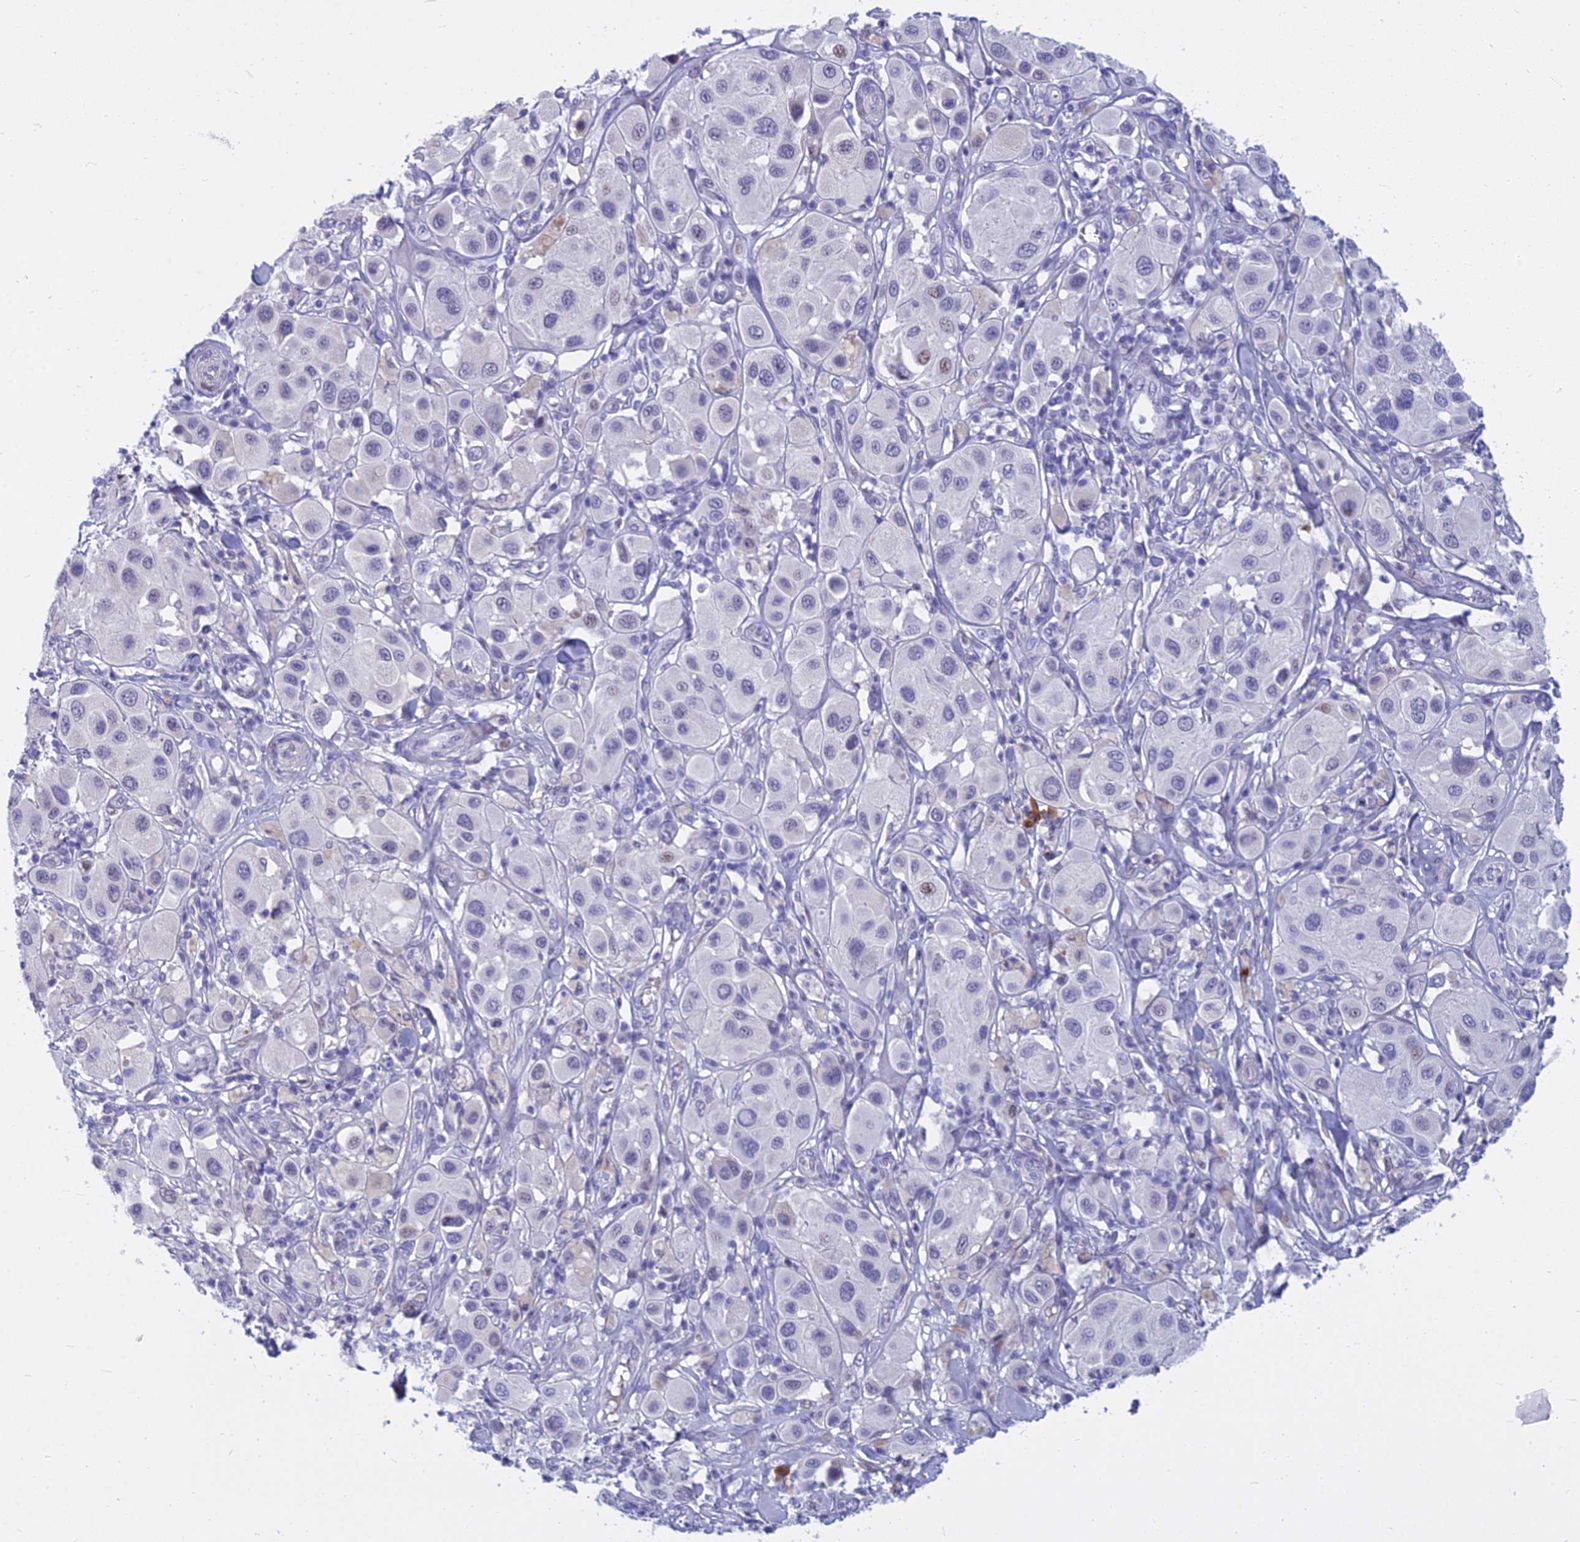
{"staining": {"intensity": "weak", "quantity": "<25%", "location": "nuclear"}, "tissue": "melanoma", "cell_type": "Tumor cells", "image_type": "cancer", "snomed": [{"axis": "morphology", "description": "Malignant melanoma, Metastatic site"}, {"axis": "topography", "description": "Skin"}], "caption": "Malignant melanoma (metastatic site) was stained to show a protein in brown. There is no significant positivity in tumor cells.", "gene": "MYBPC2", "patient": {"sex": "male", "age": 41}}